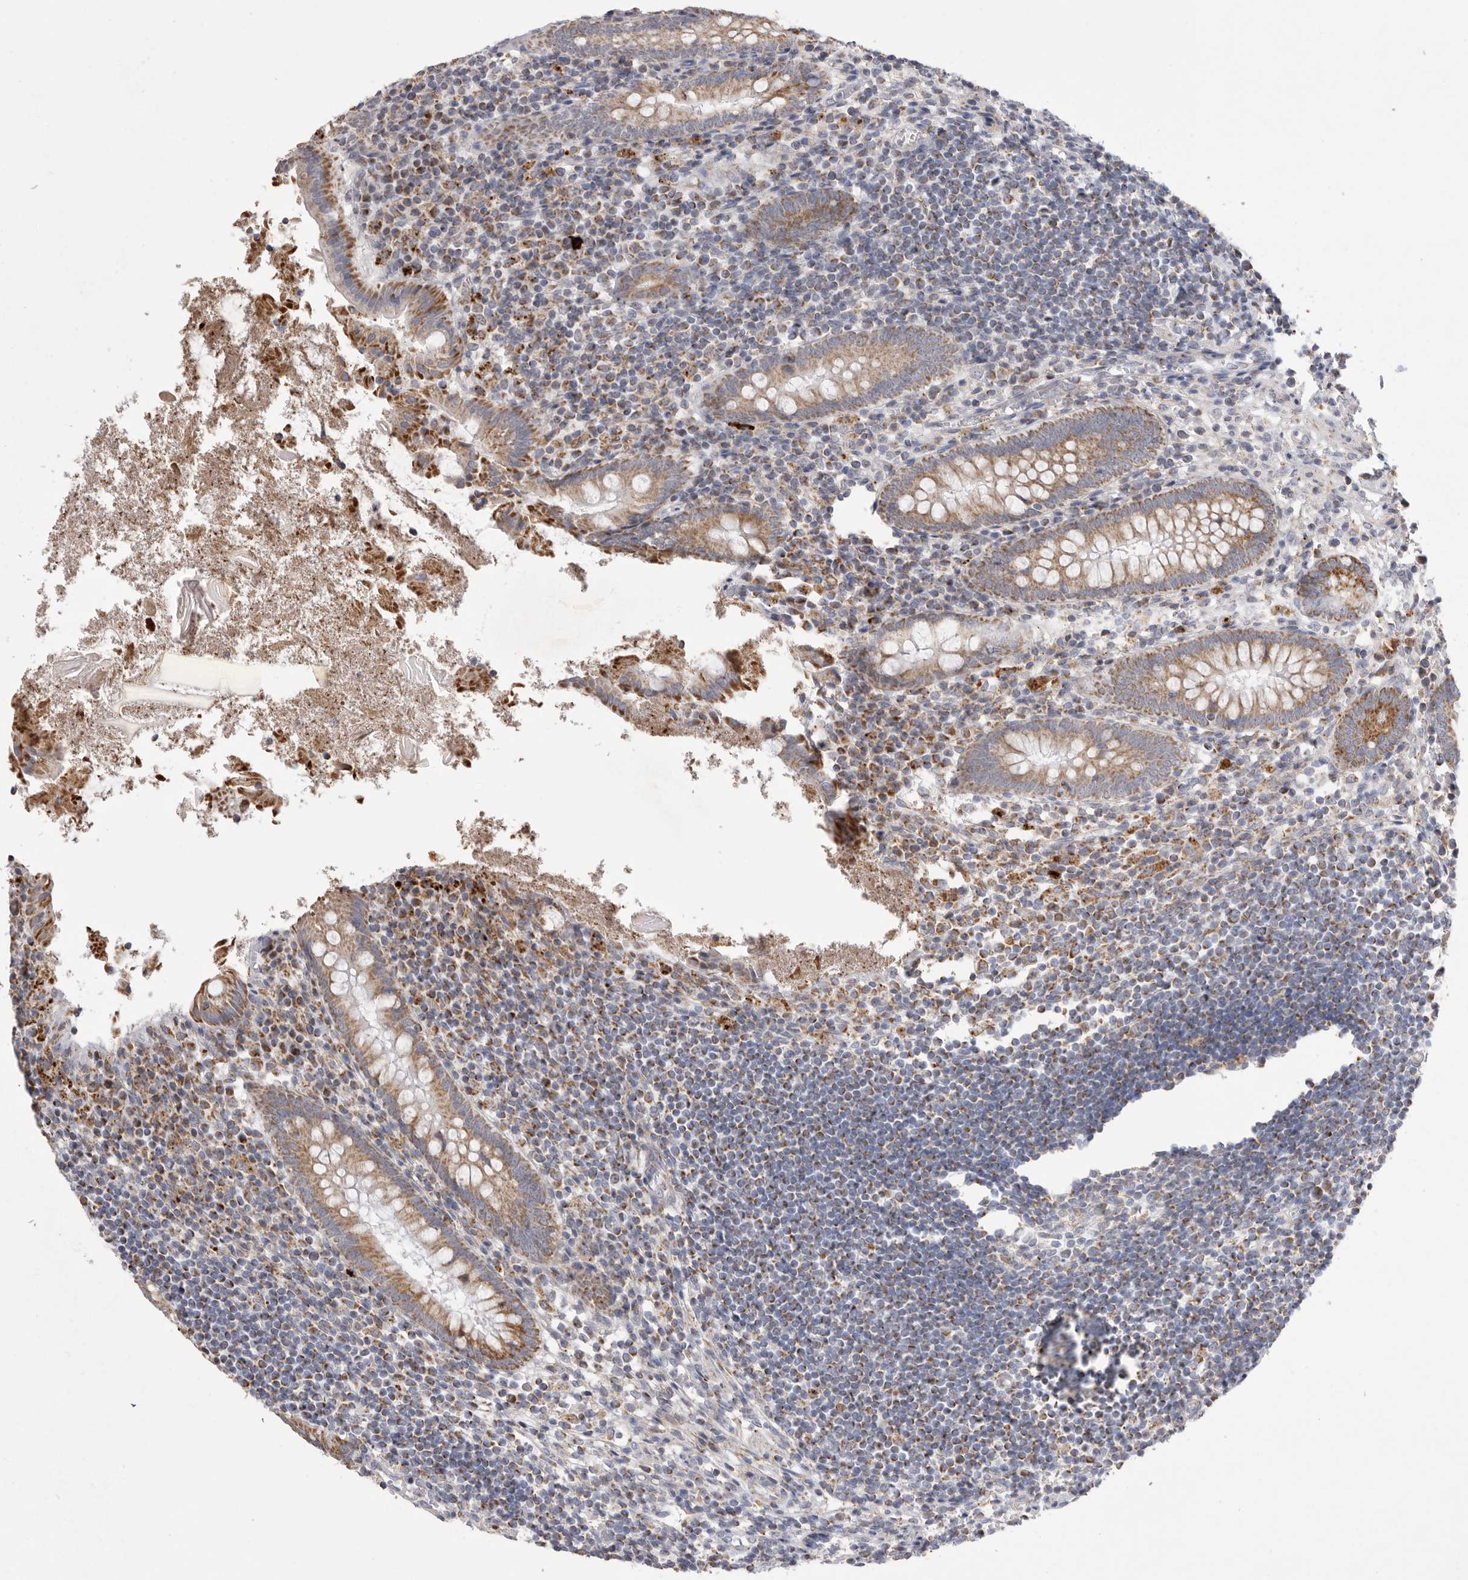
{"staining": {"intensity": "weak", "quantity": ">75%", "location": "cytoplasmic/membranous"}, "tissue": "appendix", "cell_type": "Glandular cells", "image_type": "normal", "snomed": [{"axis": "morphology", "description": "Normal tissue, NOS"}, {"axis": "topography", "description": "Appendix"}], "caption": "Weak cytoplasmic/membranous staining for a protein is present in about >75% of glandular cells of normal appendix using immunohistochemistry.", "gene": "VDAC3", "patient": {"sex": "female", "age": 17}}